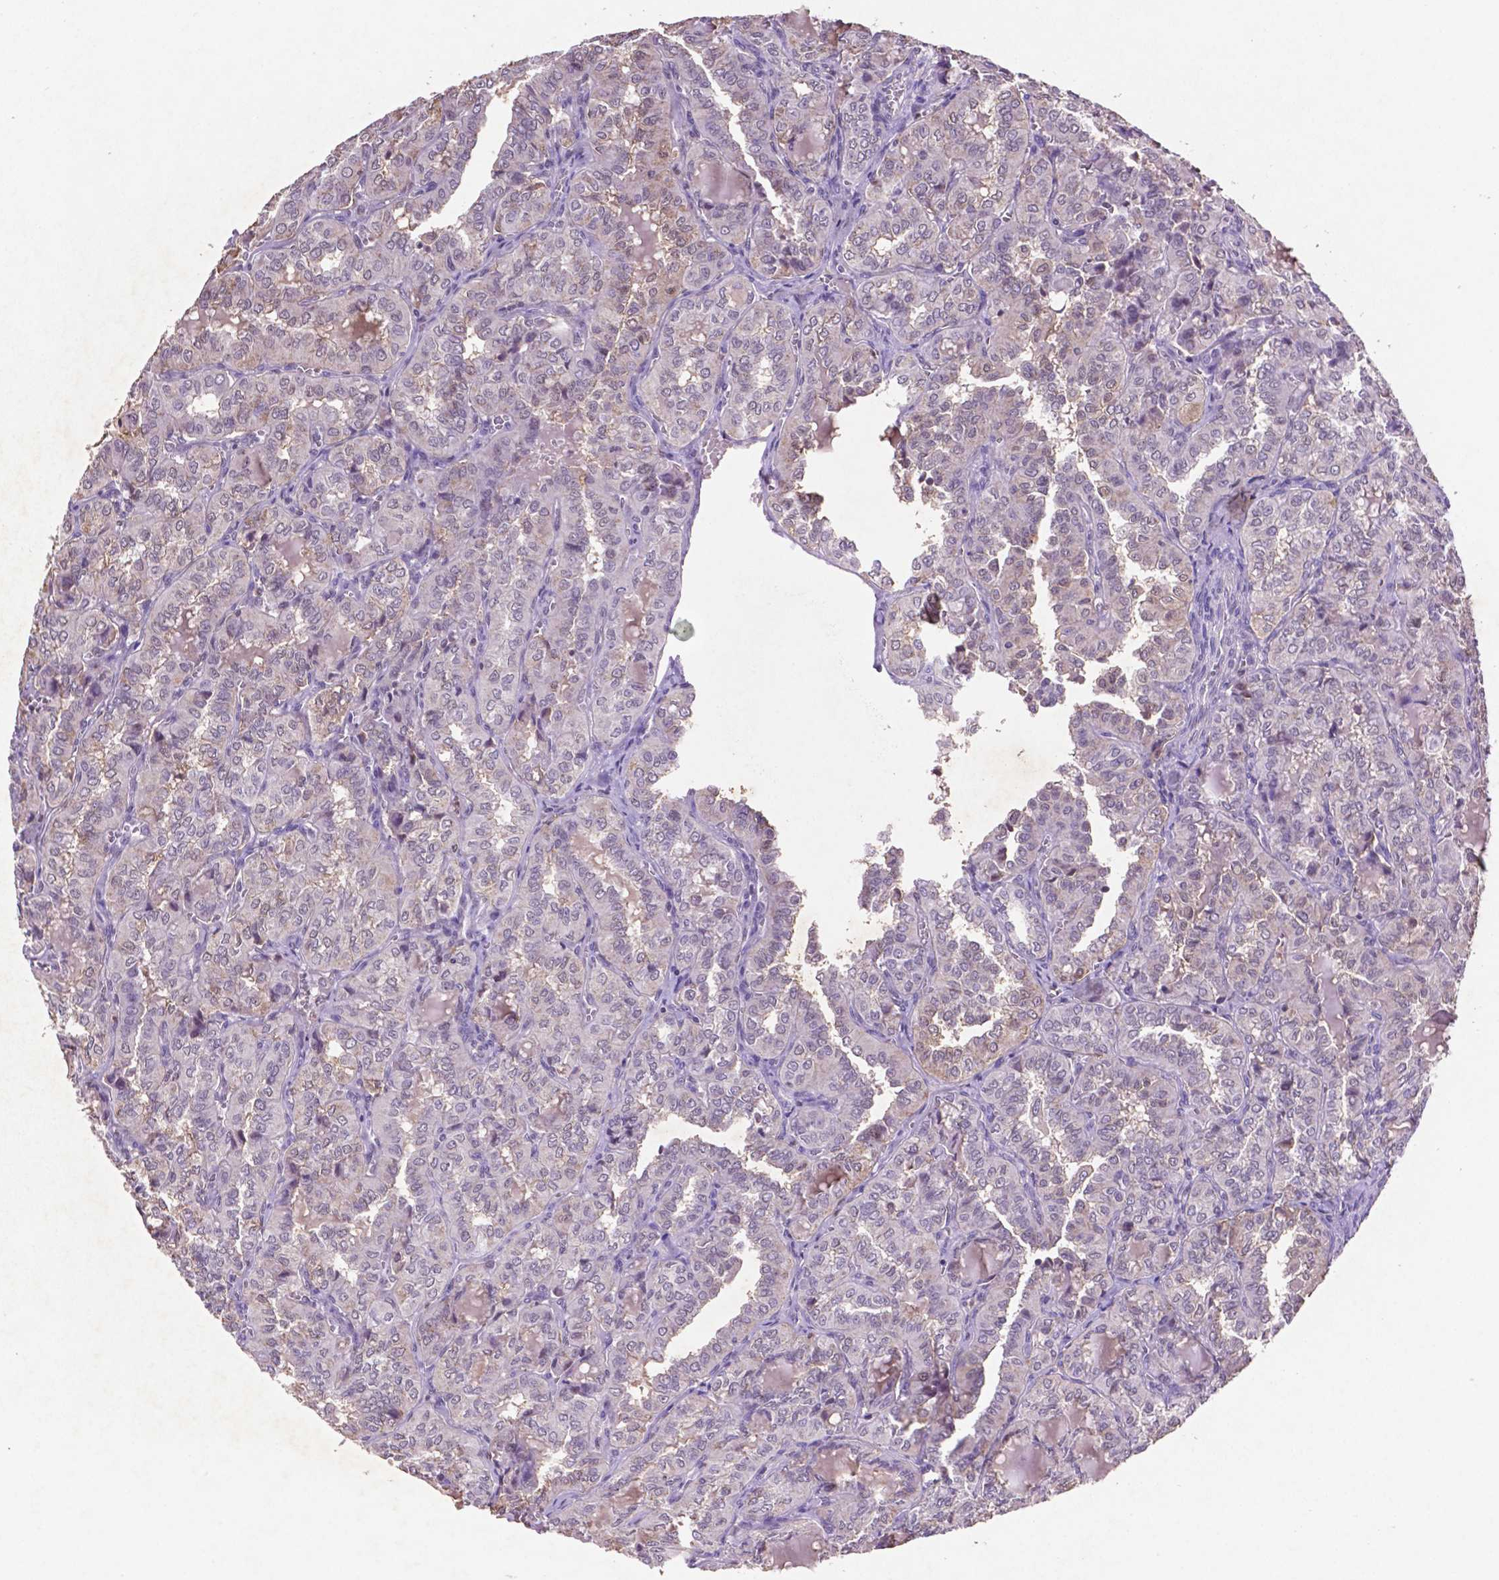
{"staining": {"intensity": "negative", "quantity": "none", "location": "none"}, "tissue": "thyroid cancer", "cell_type": "Tumor cells", "image_type": "cancer", "snomed": [{"axis": "morphology", "description": "Papillary adenocarcinoma, NOS"}, {"axis": "topography", "description": "Thyroid gland"}], "caption": "DAB (3,3'-diaminobenzidine) immunohistochemical staining of thyroid papillary adenocarcinoma demonstrates no significant staining in tumor cells.", "gene": "GLRX", "patient": {"sex": "female", "age": 41}}